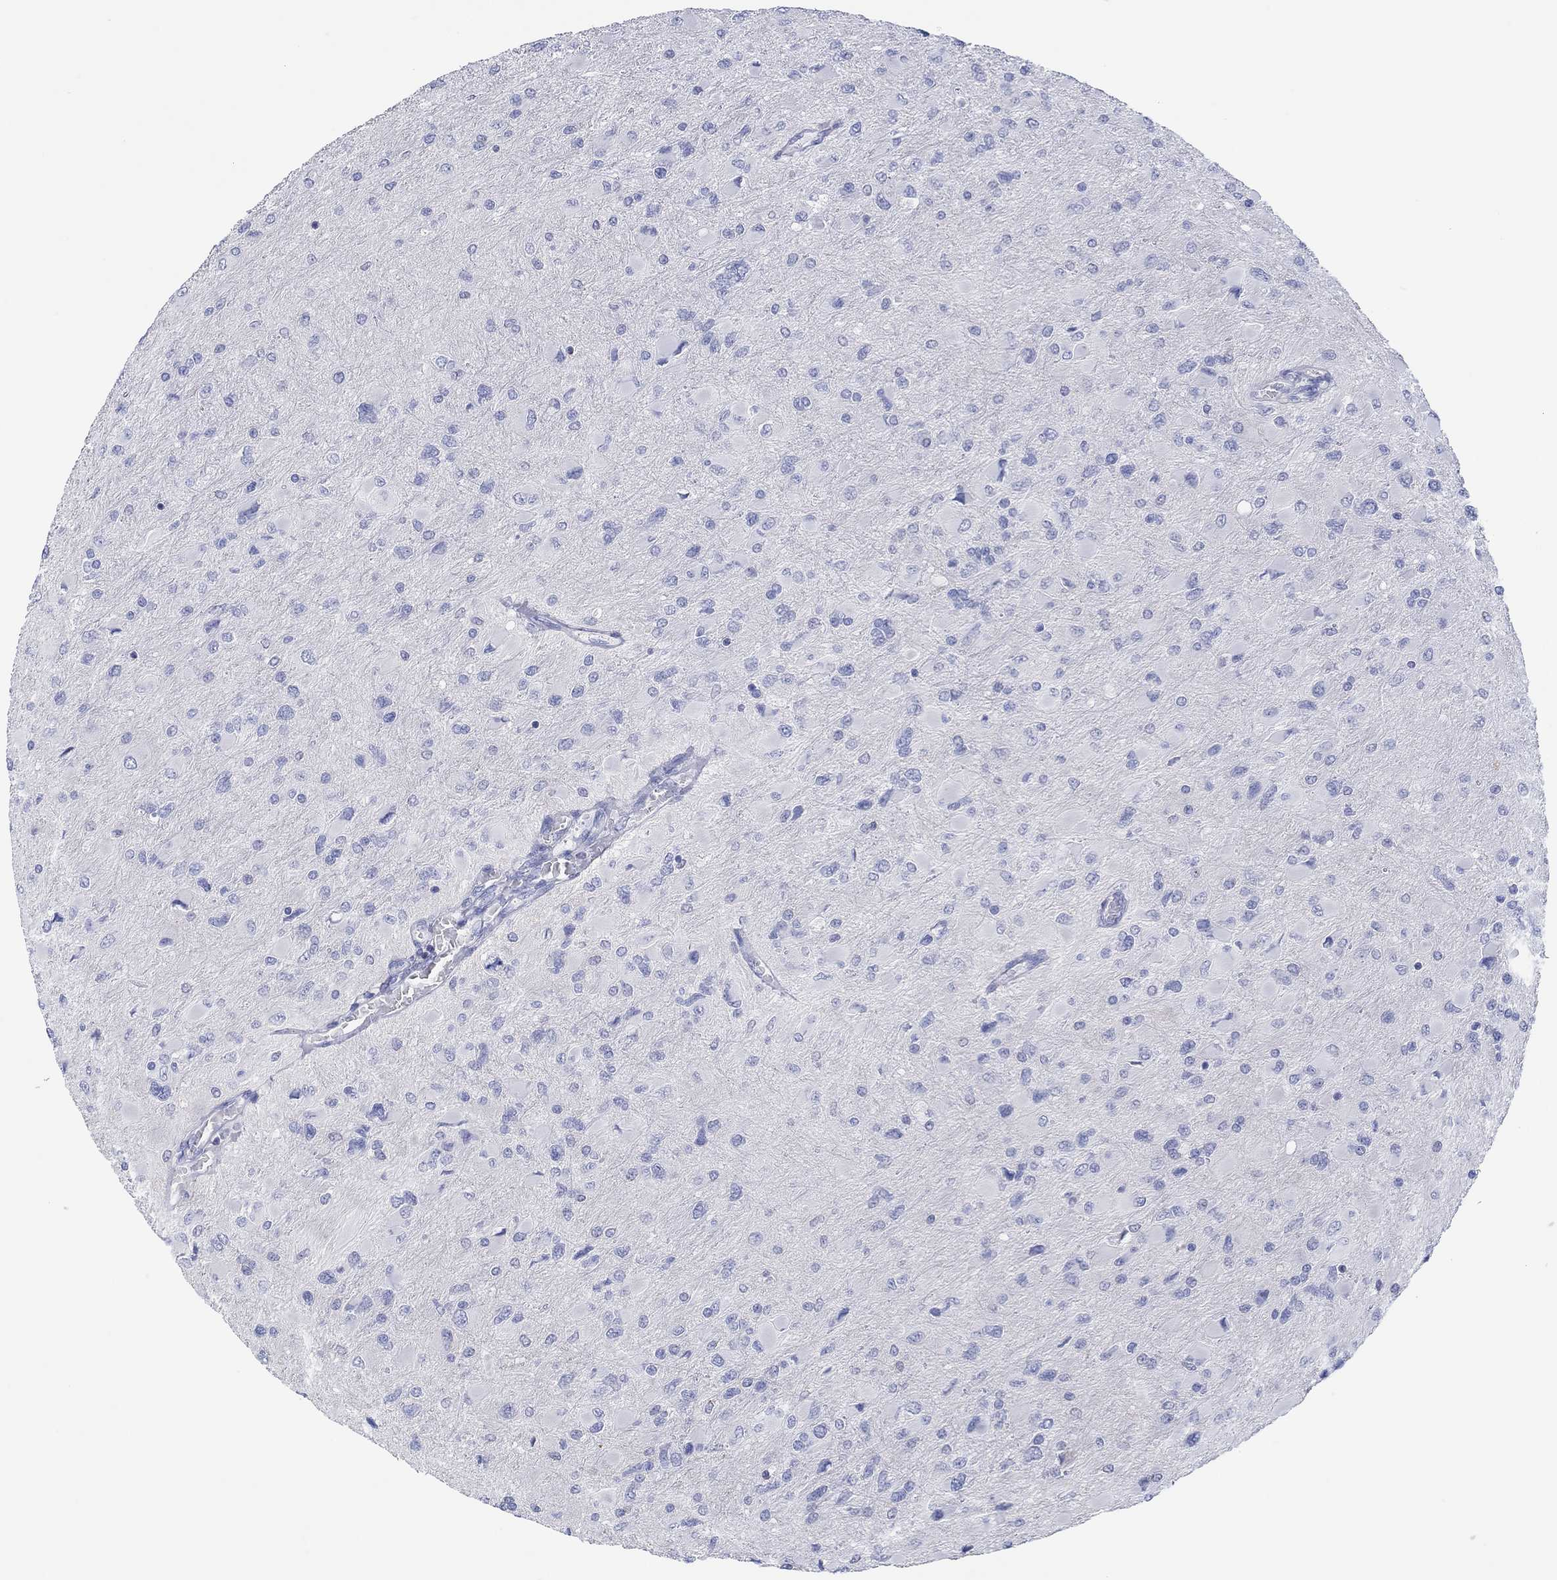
{"staining": {"intensity": "negative", "quantity": "none", "location": "none"}, "tissue": "glioma", "cell_type": "Tumor cells", "image_type": "cancer", "snomed": [{"axis": "morphology", "description": "Glioma, malignant, High grade"}, {"axis": "topography", "description": "Cerebral cortex"}], "caption": "Tumor cells are negative for brown protein staining in glioma.", "gene": "PPIL6", "patient": {"sex": "female", "age": 36}}